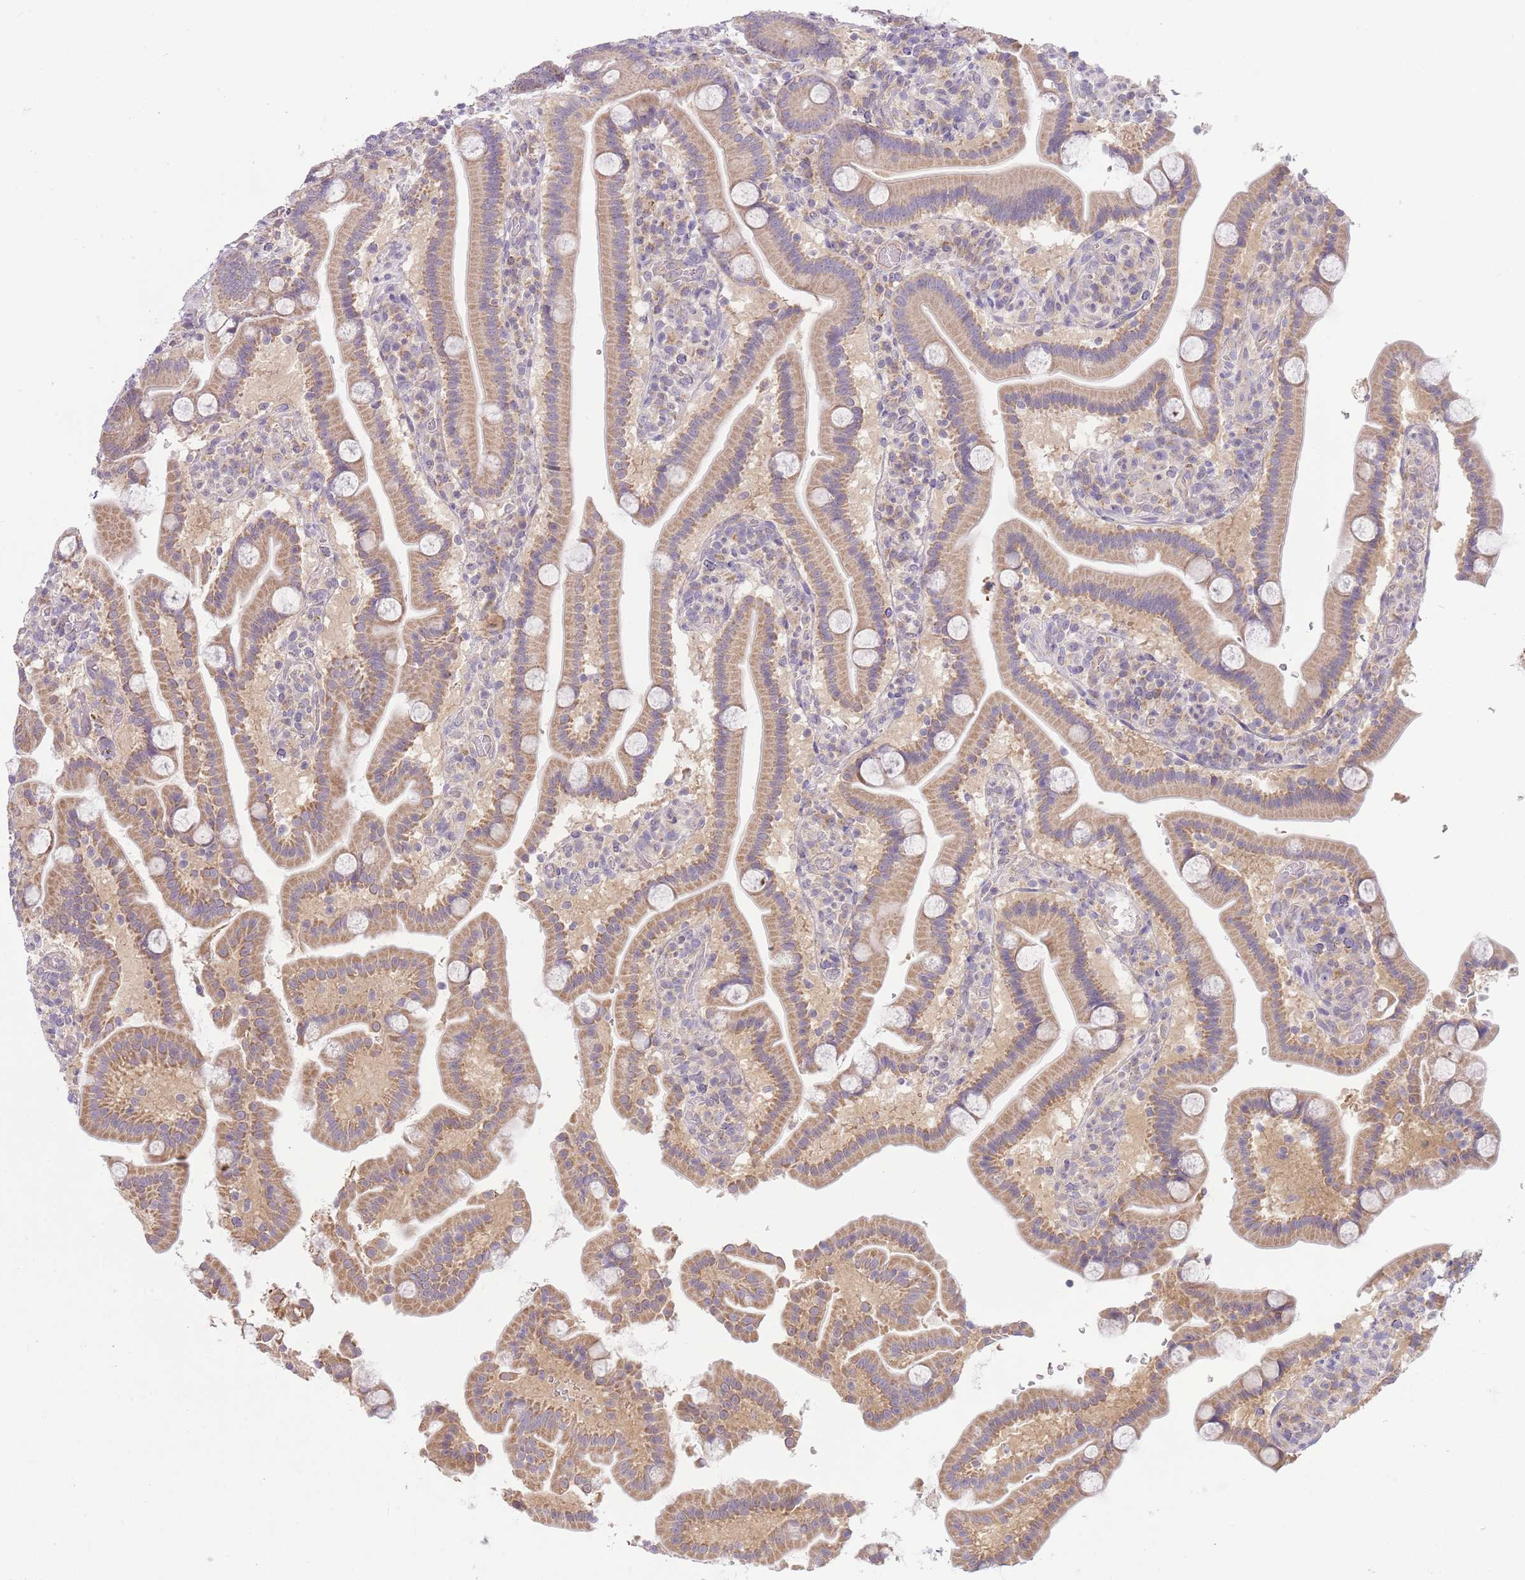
{"staining": {"intensity": "moderate", "quantity": ">75%", "location": "cytoplasmic/membranous"}, "tissue": "duodenum", "cell_type": "Glandular cells", "image_type": "normal", "snomed": [{"axis": "morphology", "description": "Normal tissue, NOS"}, {"axis": "topography", "description": "Duodenum"}], "caption": "High-power microscopy captured an immunohistochemistry photomicrograph of unremarkable duodenum, revealing moderate cytoplasmic/membranous expression in about >75% of glandular cells. The staining was performed using DAB to visualize the protein expression in brown, while the nuclei were stained in blue with hematoxylin (Magnification: 20x).", "gene": "SKOR2", "patient": {"sex": "male", "age": 55}}